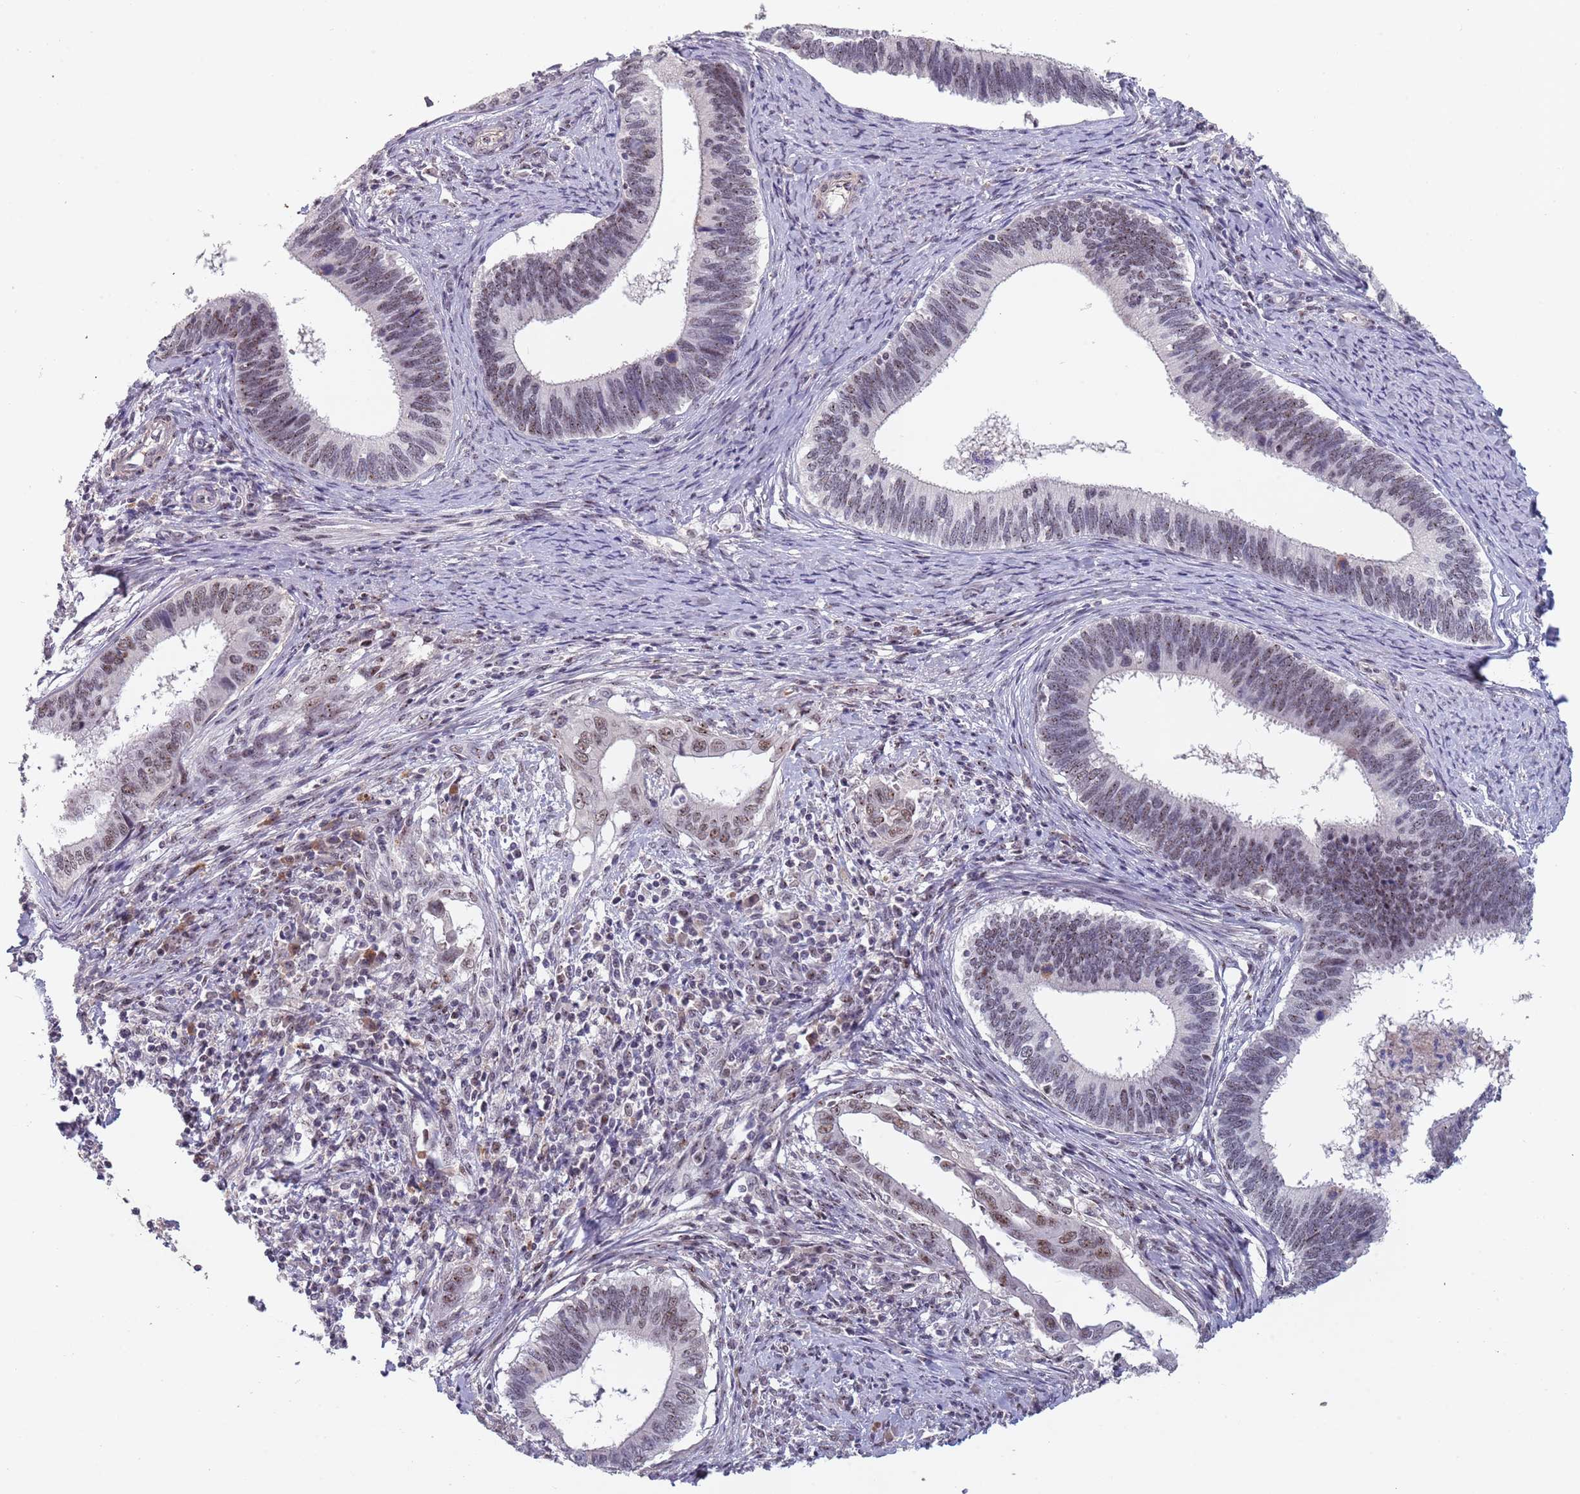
{"staining": {"intensity": "moderate", "quantity": "<25%", "location": "nuclear"}, "tissue": "cervical cancer", "cell_type": "Tumor cells", "image_type": "cancer", "snomed": [{"axis": "morphology", "description": "Adenocarcinoma, NOS"}, {"axis": "topography", "description": "Cervix"}], "caption": "Immunohistochemical staining of human cervical cancer displays low levels of moderate nuclear protein positivity in approximately <25% of tumor cells. The protein of interest is stained brown, and the nuclei are stained in blue (DAB IHC with brightfield microscopy, high magnification).", "gene": "CIZ1", "patient": {"sex": "female", "age": 42}}